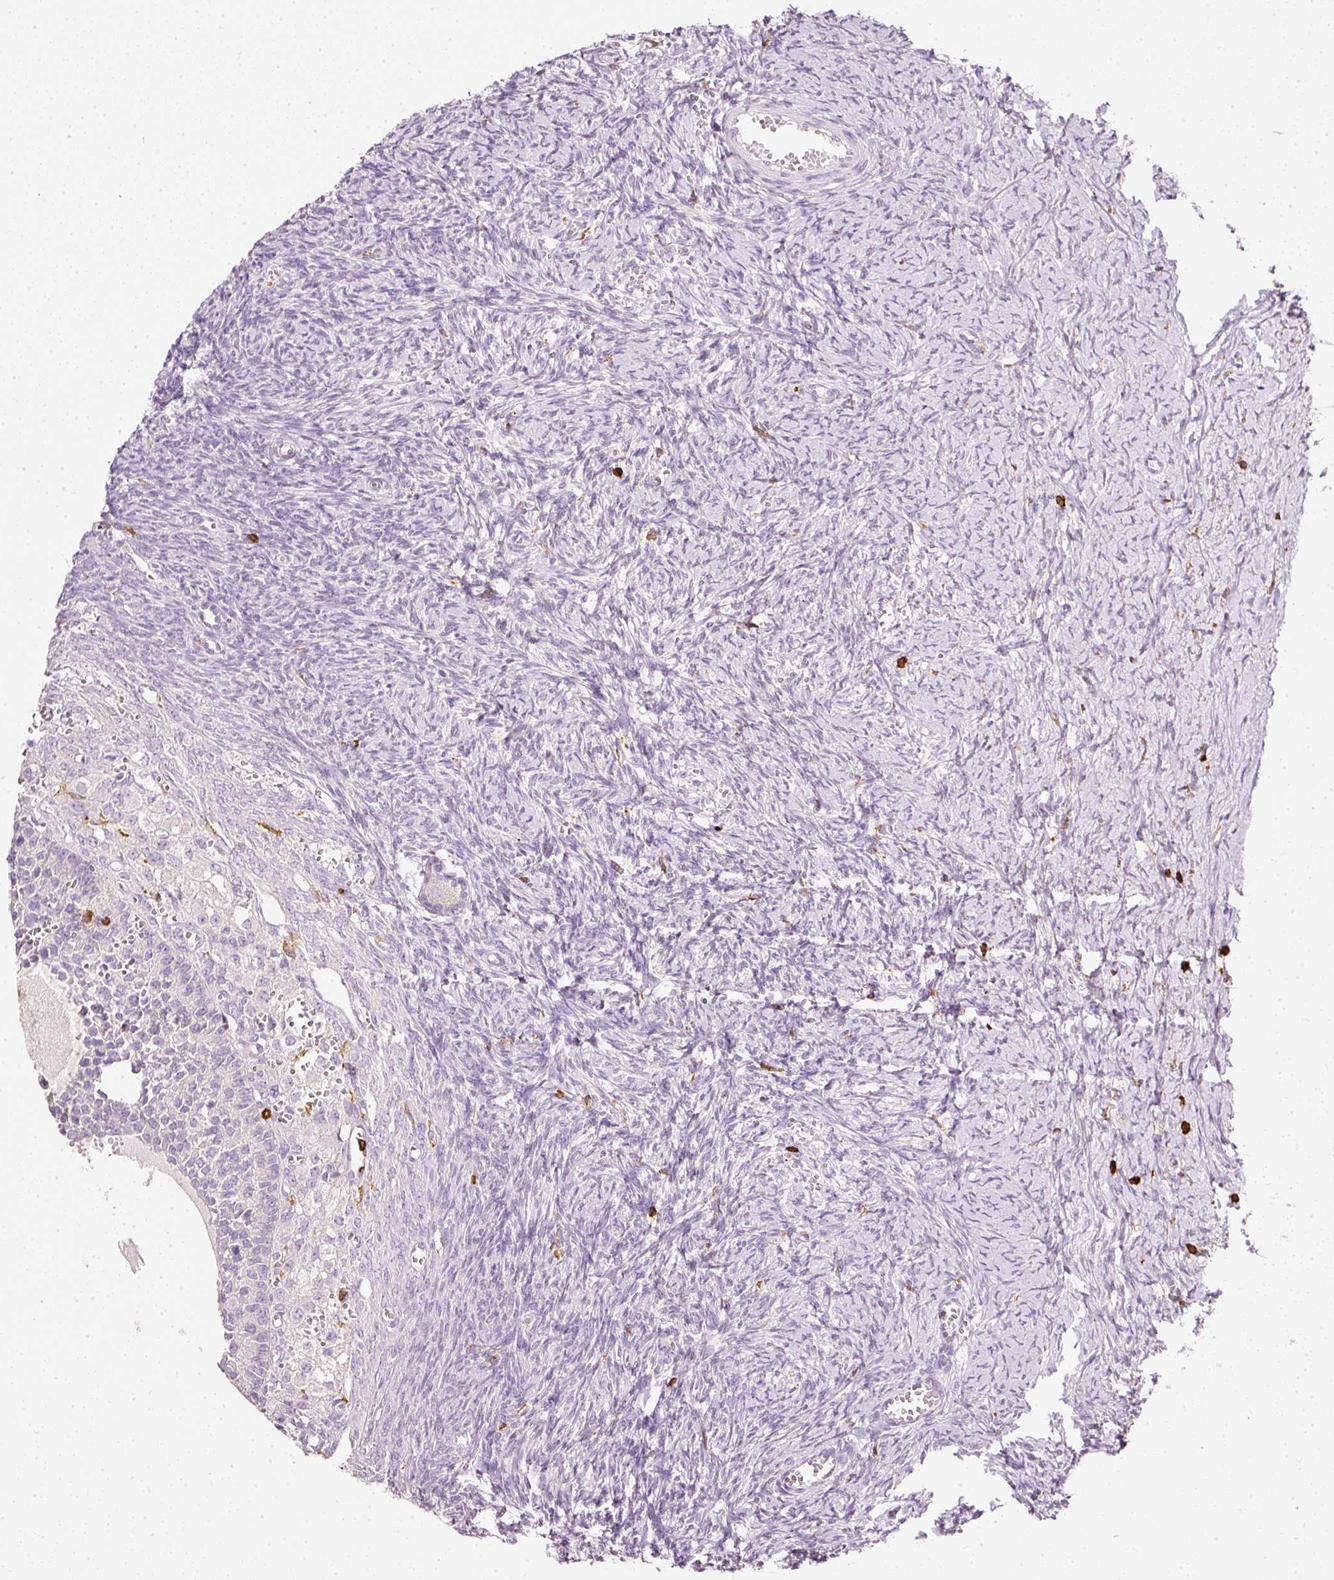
{"staining": {"intensity": "negative", "quantity": "none", "location": "none"}, "tissue": "ovary", "cell_type": "Follicle cells", "image_type": "normal", "snomed": [{"axis": "morphology", "description": "Normal tissue, NOS"}, {"axis": "topography", "description": "Ovary"}], "caption": "The photomicrograph exhibits no significant expression in follicle cells of ovary.", "gene": "EVL", "patient": {"sex": "female", "age": 39}}